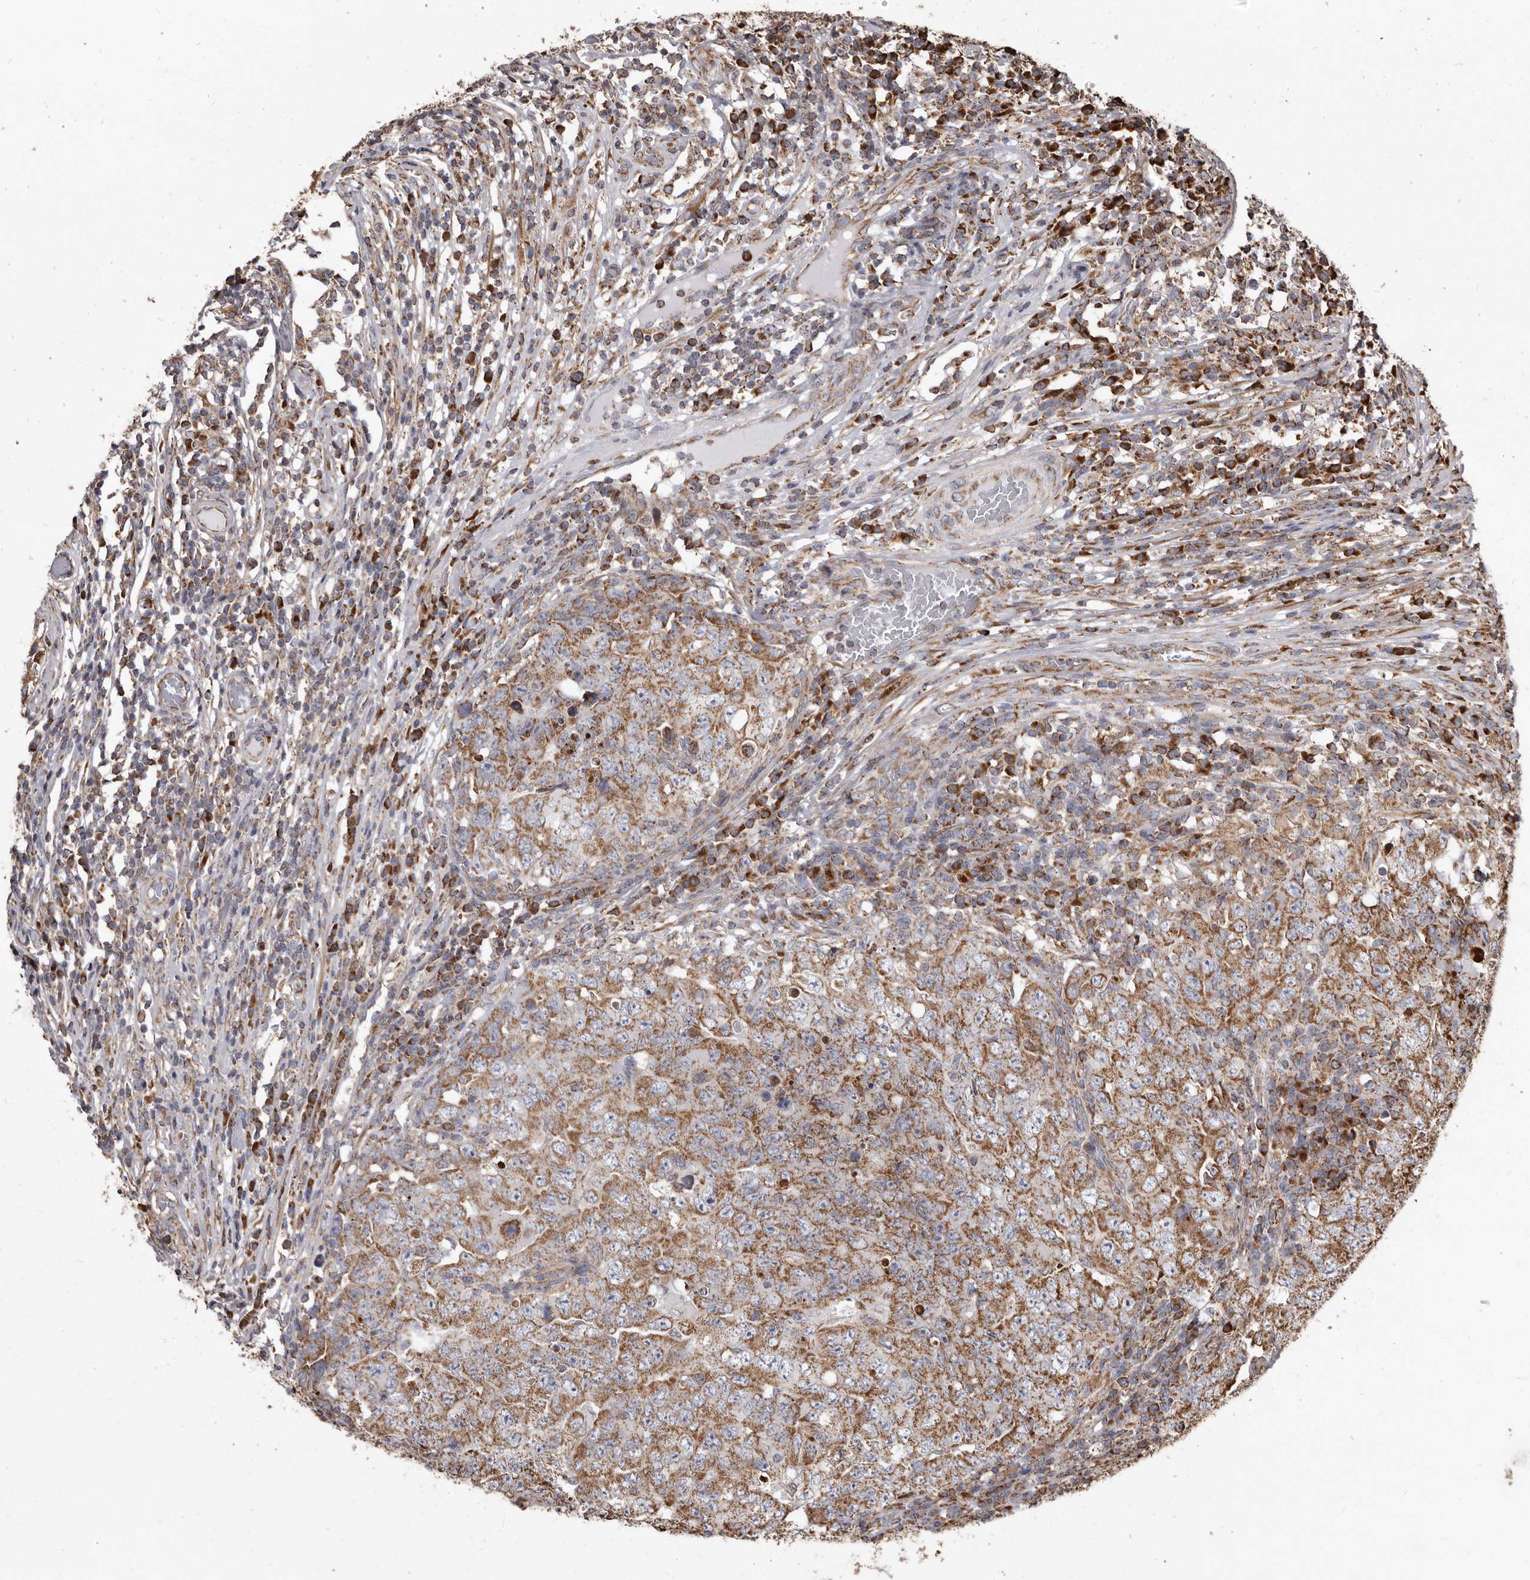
{"staining": {"intensity": "moderate", "quantity": ">75%", "location": "cytoplasmic/membranous"}, "tissue": "testis cancer", "cell_type": "Tumor cells", "image_type": "cancer", "snomed": [{"axis": "morphology", "description": "Carcinoma, Embryonal, NOS"}, {"axis": "topography", "description": "Testis"}], "caption": "Immunohistochemistry (IHC) histopathology image of human embryonal carcinoma (testis) stained for a protein (brown), which demonstrates medium levels of moderate cytoplasmic/membranous expression in approximately >75% of tumor cells.", "gene": "CDK5RAP3", "patient": {"sex": "male", "age": 26}}